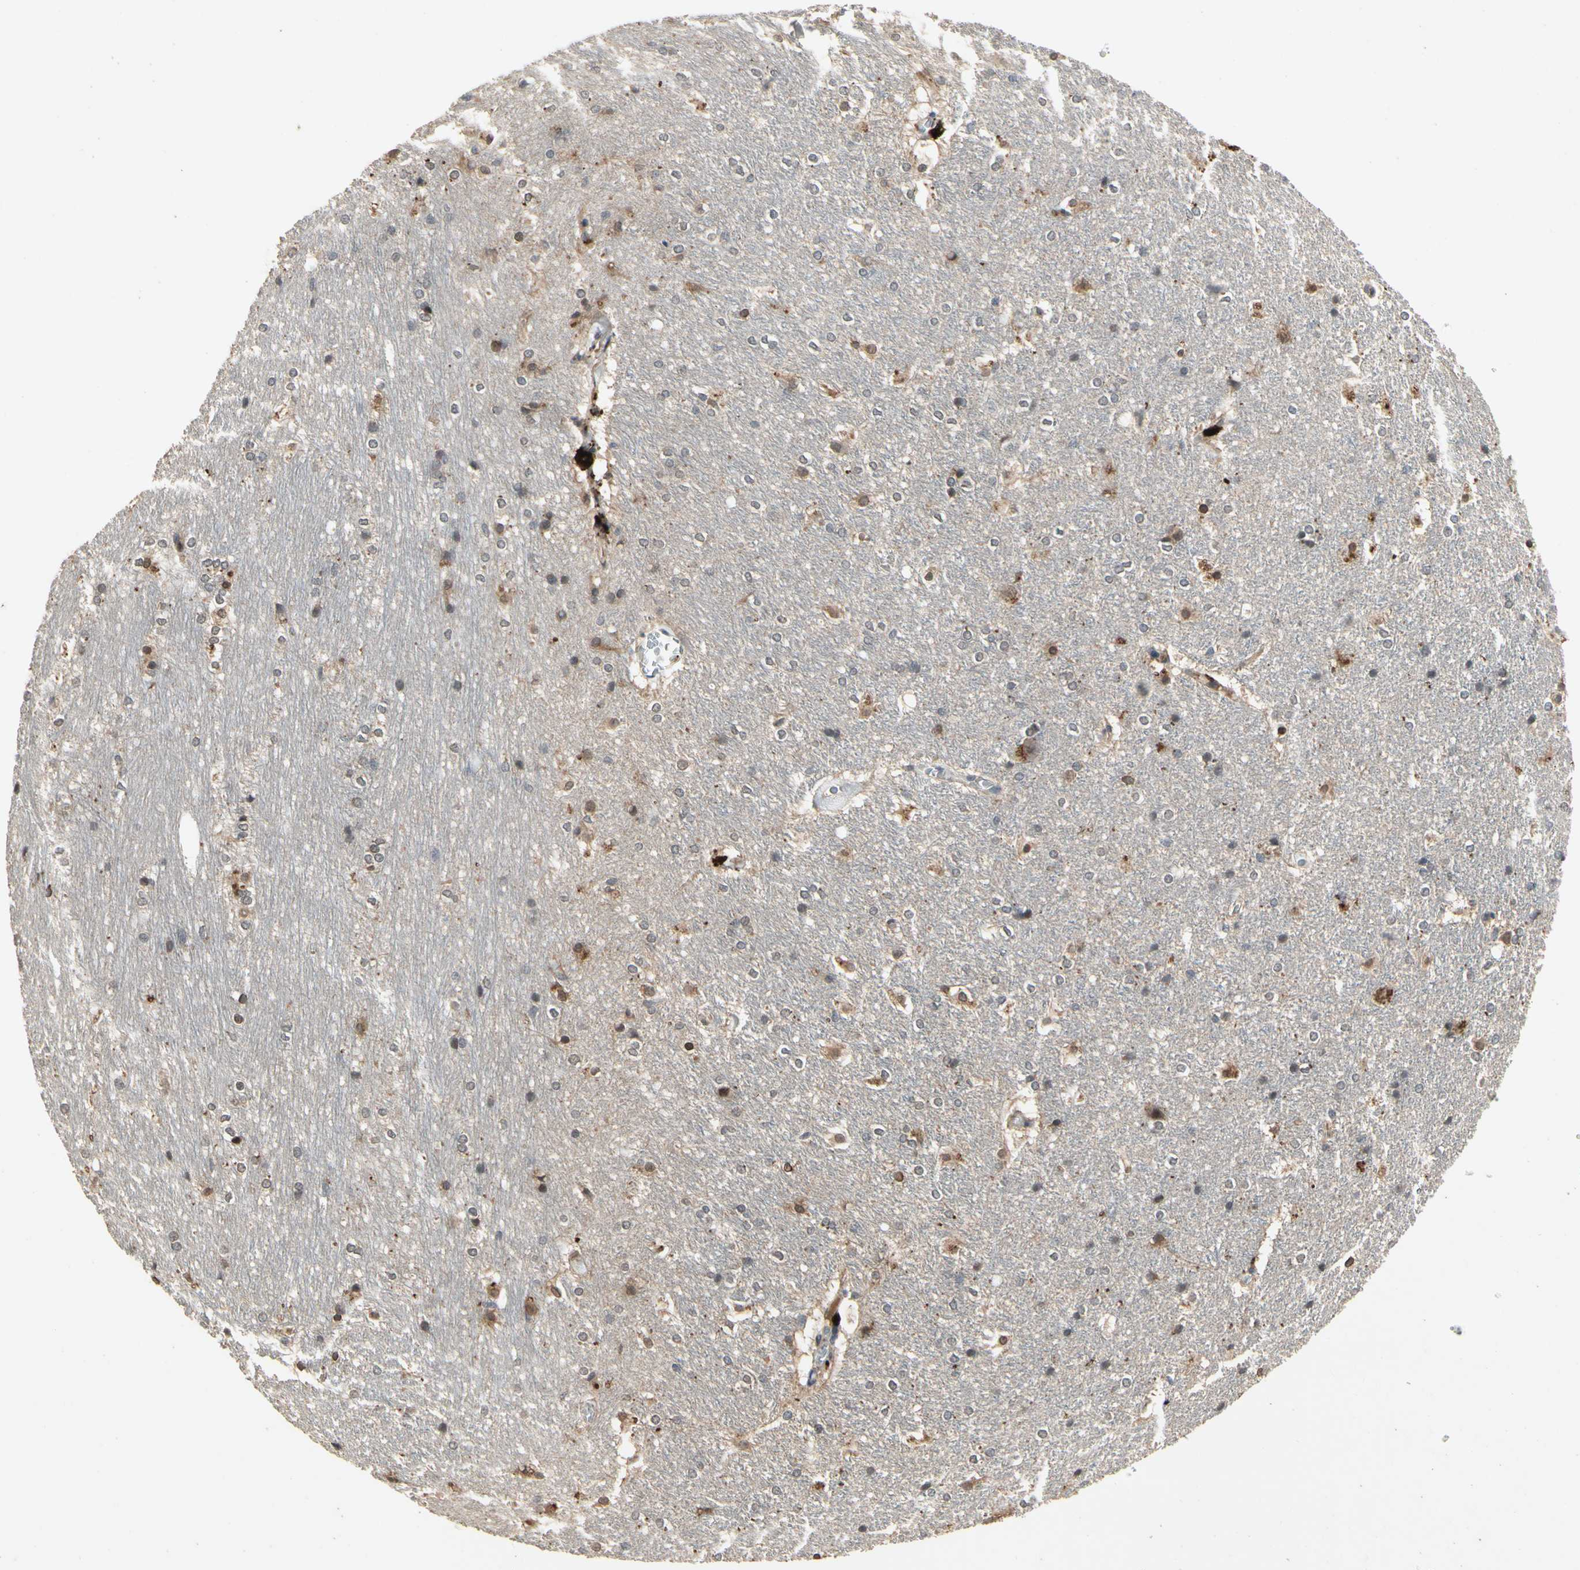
{"staining": {"intensity": "moderate", "quantity": "25%-75%", "location": "cytoplasmic/membranous"}, "tissue": "hippocampus", "cell_type": "Glial cells", "image_type": "normal", "snomed": [{"axis": "morphology", "description": "Normal tissue, NOS"}, {"axis": "topography", "description": "Hippocampus"}], "caption": "Hippocampus was stained to show a protein in brown. There is medium levels of moderate cytoplasmic/membranous expression in approximately 25%-75% of glial cells.", "gene": "DPY19L3", "patient": {"sex": "female", "age": 19}}